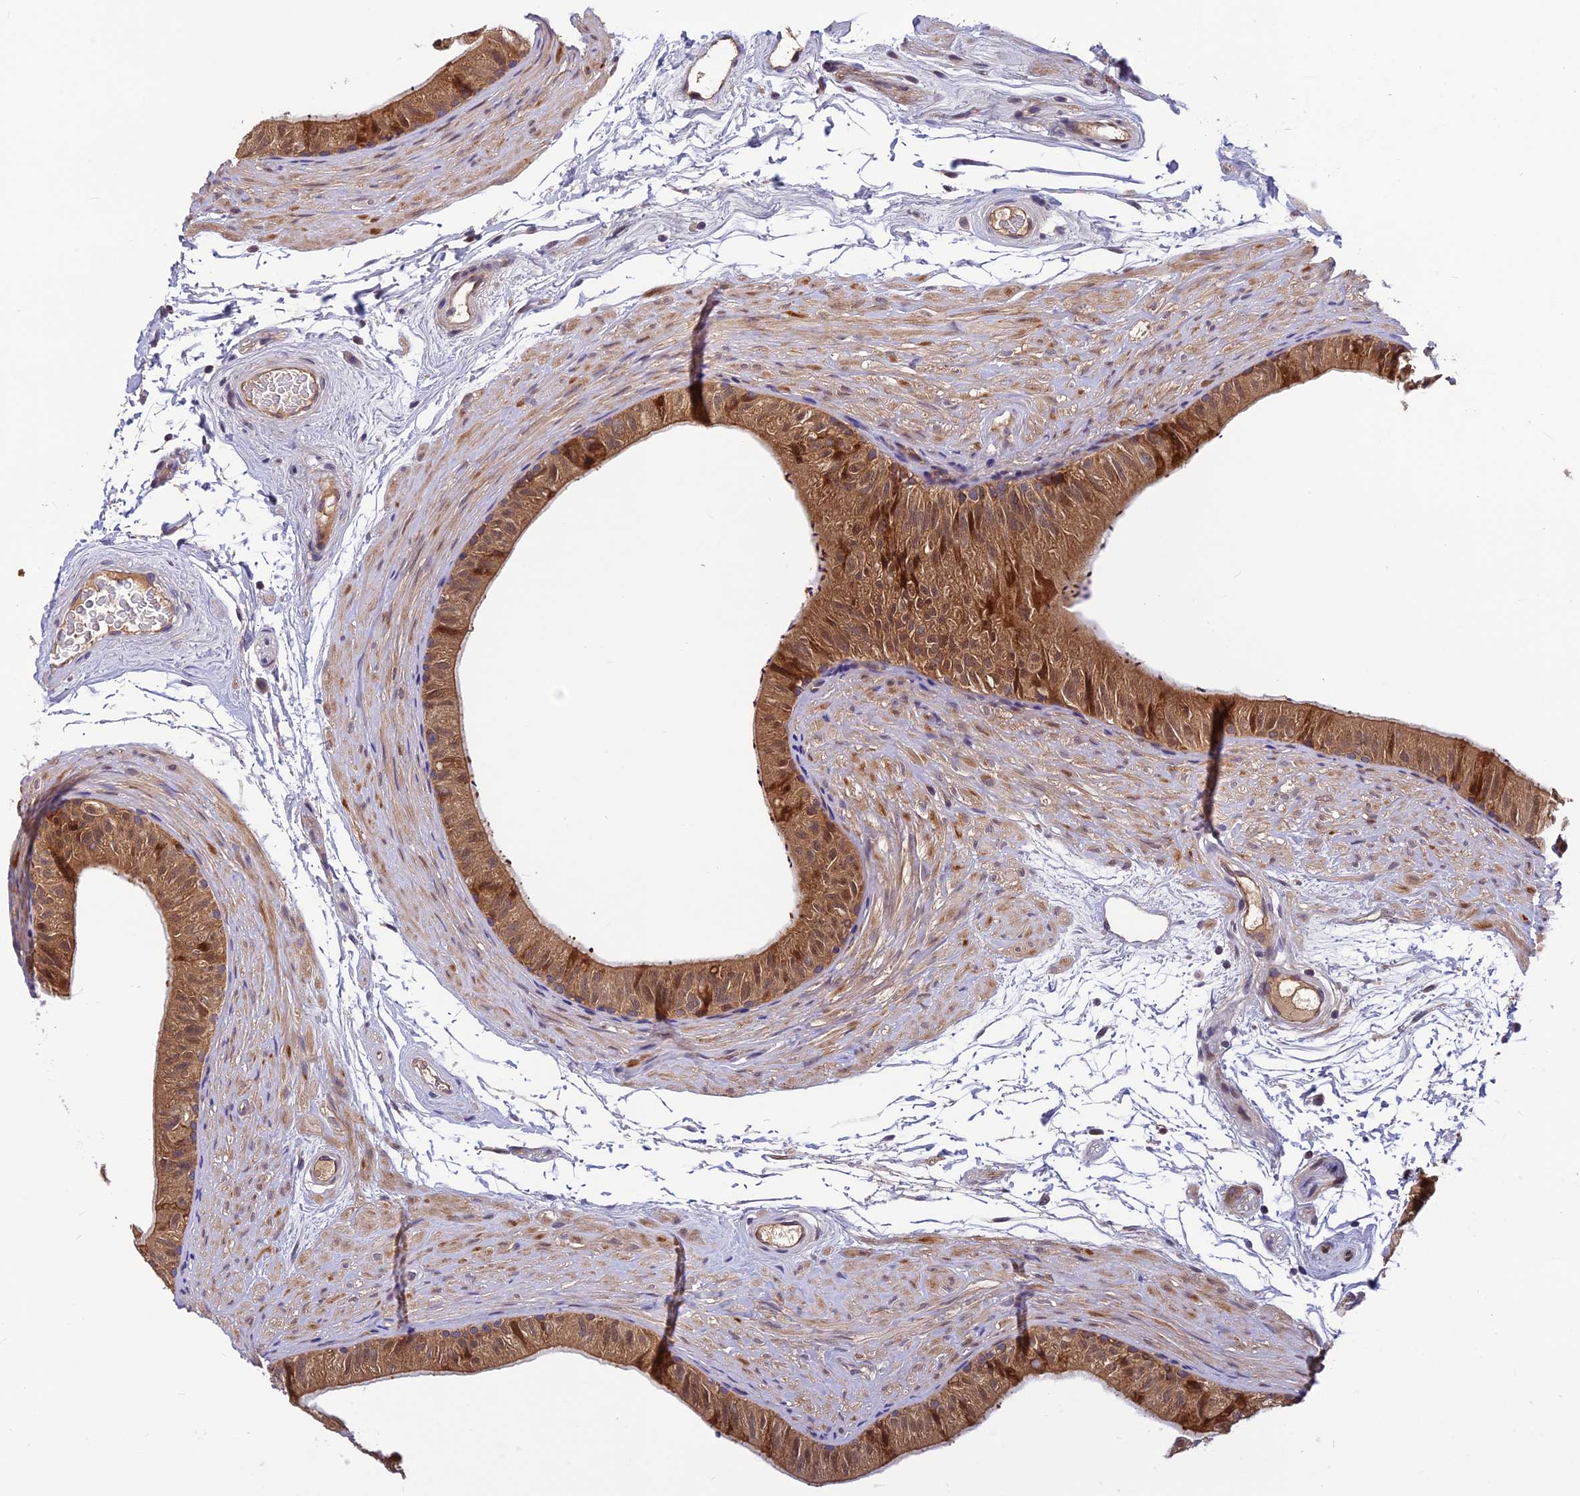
{"staining": {"intensity": "moderate", "quantity": ">75%", "location": "cytoplasmic/membranous,nuclear"}, "tissue": "epididymis", "cell_type": "Glandular cells", "image_type": "normal", "snomed": [{"axis": "morphology", "description": "Normal tissue, NOS"}, {"axis": "topography", "description": "Epididymis"}], "caption": "Protein staining of normal epididymis shows moderate cytoplasmic/membranous,nuclear expression in about >75% of glandular cells.", "gene": "CCDC15", "patient": {"sex": "male", "age": 45}}